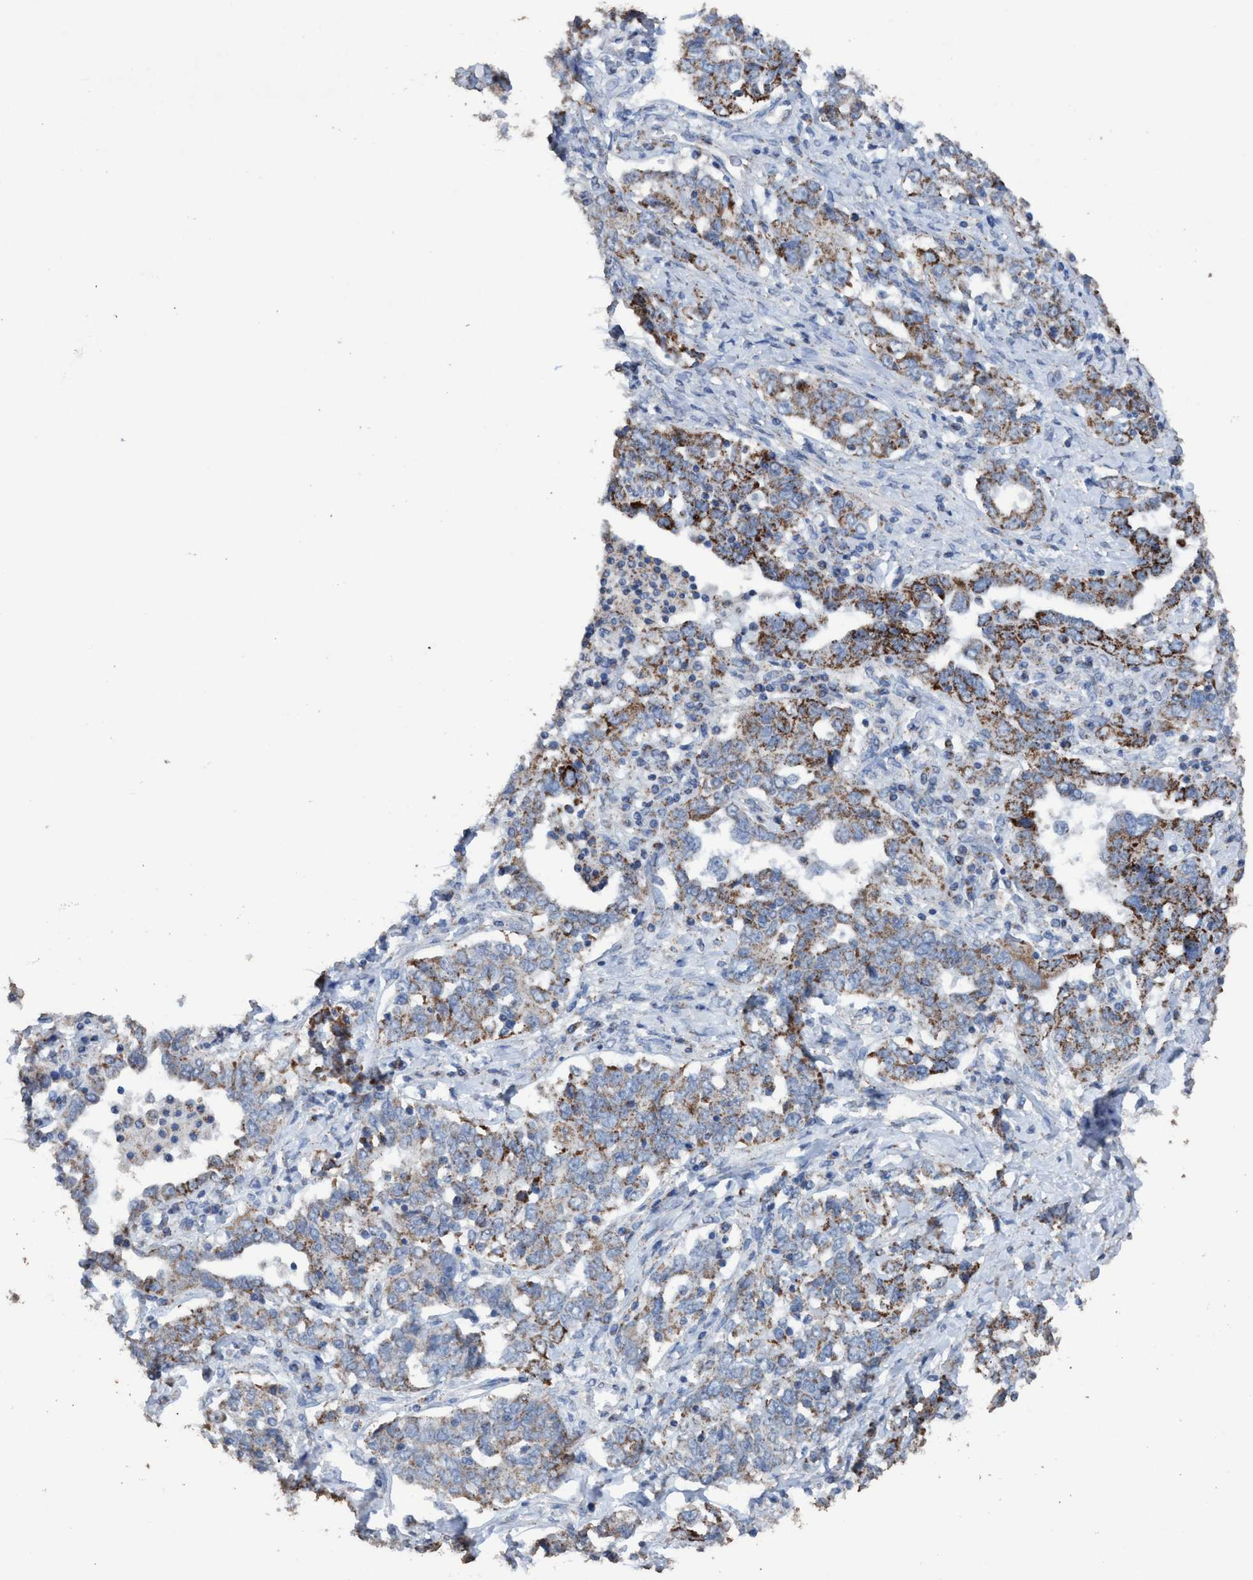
{"staining": {"intensity": "moderate", "quantity": ">75%", "location": "cytoplasmic/membranous"}, "tissue": "ovarian cancer", "cell_type": "Tumor cells", "image_type": "cancer", "snomed": [{"axis": "morphology", "description": "Cystadenocarcinoma, mucinous, NOS"}, {"axis": "topography", "description": "Ovary"}], "caption": "Immunohistochemical staining of human ovarian mucinous cystadenocarcinoma exhibits medium levels of moderate cytoplasmic/membranous expression in about >75% of tumor cells.", "gene": "RSAD1", "patient": {"sex": "female", "age": 73}}